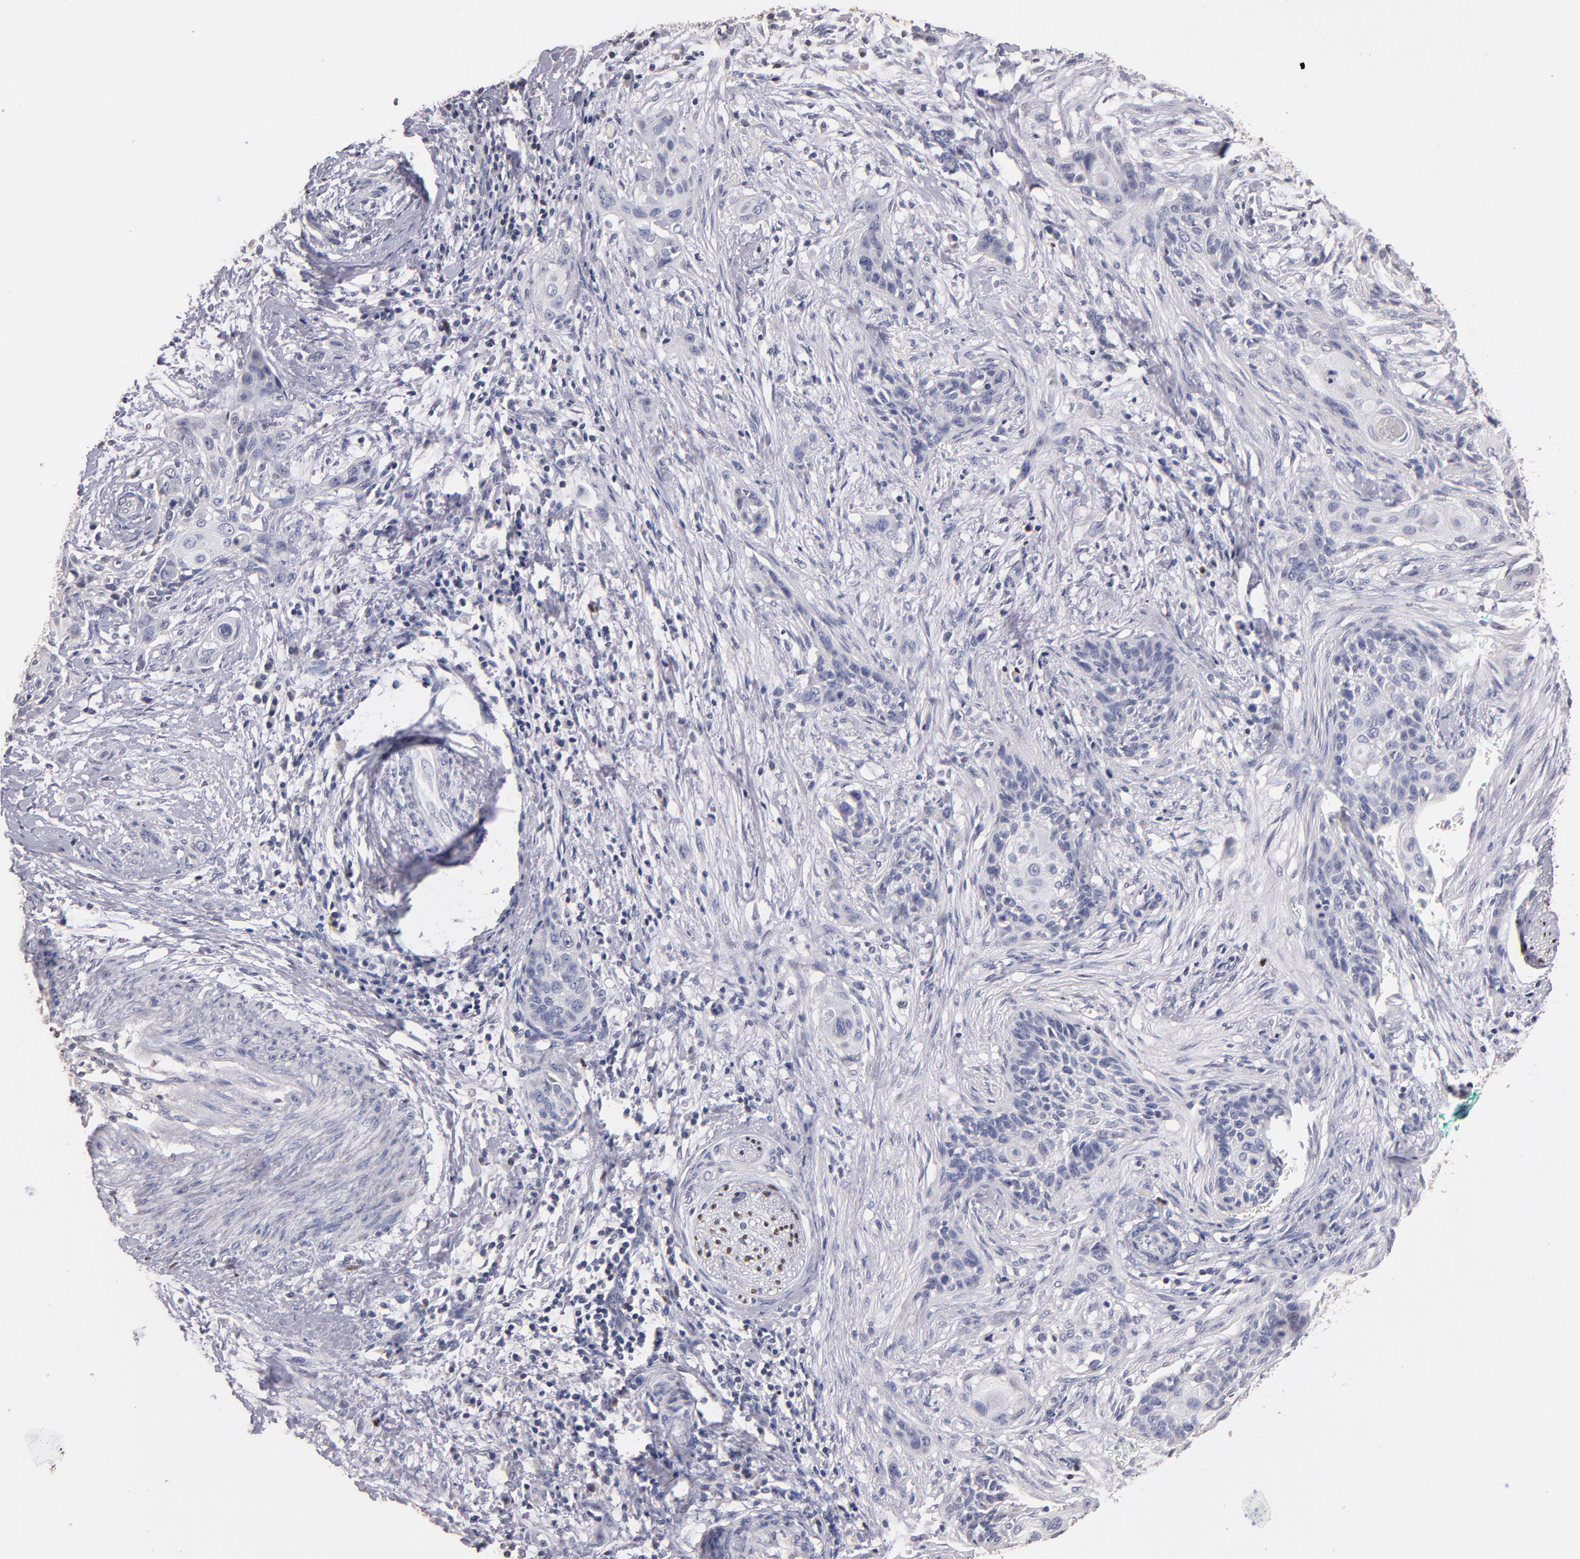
{"staining": {"intensity": "negative", "quantity": "none", "location": "none"}, "tissue": "cervical cancer", "cell_type": "Tumor cells", "image_type": "cancer", "snomed": [{"axis": "morphology", "description": "Squamous cell carcinoma, NOS"}, {"axis": "topography", "description": "Cervix"}], "caption": "Cervical cancer was stained to show a protein in brown. There is no significant expression in tumor cells. (DAB immunohistochemistry (IHC) with hematoxylin counter stain).", "gene": "SOX10", "patient": {"sex": "female", "age": 33}}